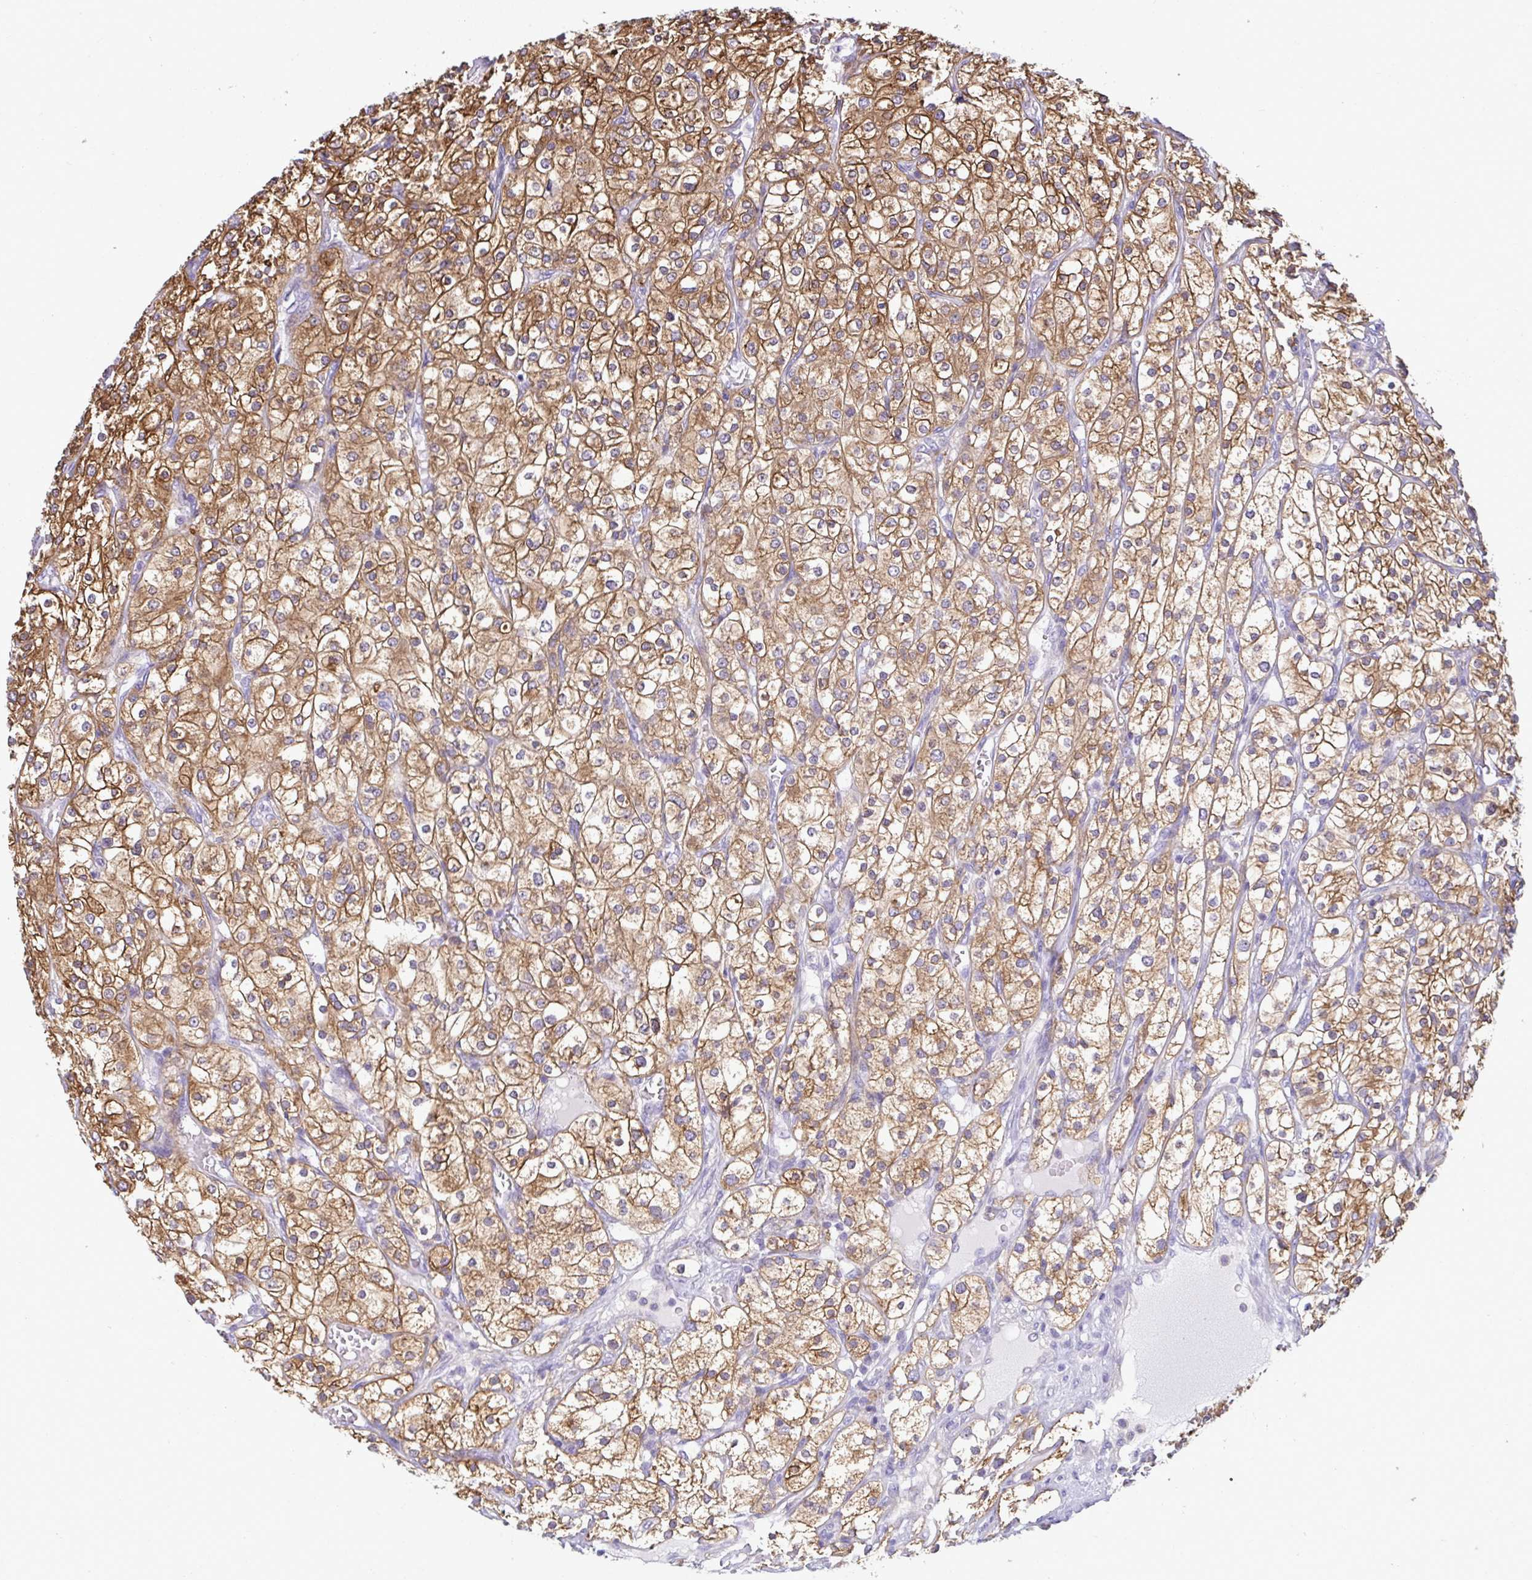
{"staining": {"intensity": "moderate", "quantity": ">75%", "location": "cytoplasmic/membranous"}, "tissue": "renal cancer", "cell_type": "Tumor cells", "image_type": "cancer", "snomed": [{"axis": "morphology", "description": "Adenocarcinoma, NOS"}, {"axis": "topography", "description": "Kidney"}], "caption": "Immunohistochemical staining of renal cancer reveals moderate cytoplasmic/membranous protein staining in approximately >75% of tumor cells.", "gene": "SLC30A6", "patient": {"sex": "male", "age": 80}}